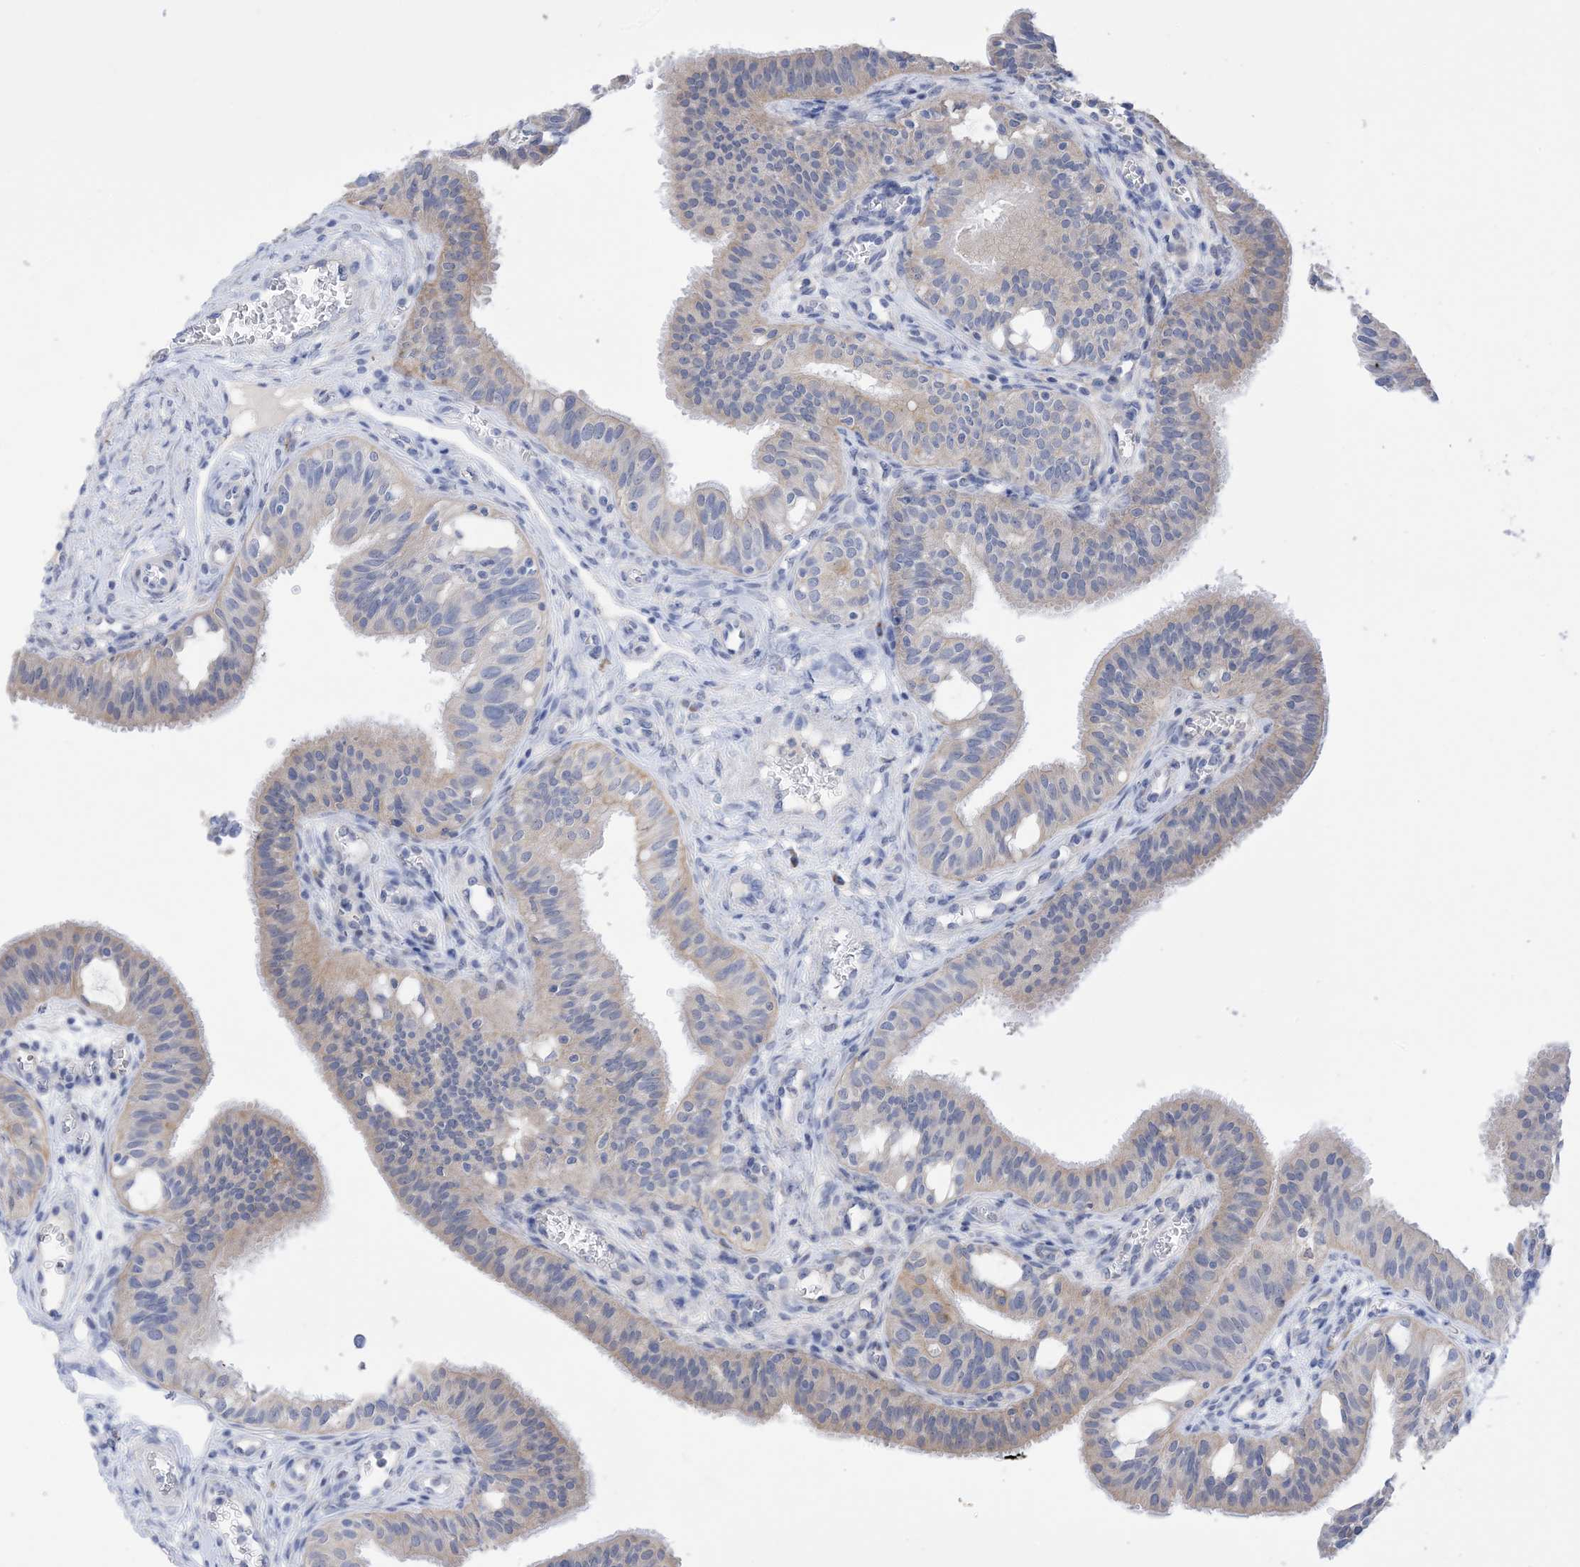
{"staining": {"intensity": "weak", "quantity": "25%-75%", "location": "cytoplasmic/membranous"}, "tissue": "fallopian tube", "cell_type": "Glandular cells", "image_type": "normal", "snomed": [{"axis": "morphology", "description": "Normal tissue, NOS"}, {"axis": "topography", "description": "Fallopian tube"}, {"axis": "topography", "description": "Ovary"}], "caption": "This is a photomicrograph of immunohistochemistry staining of unremarkable fallopian tube, which shows weak positivity in the cytoplasmic/membranous of glandular cells.", "gene": "PLK4", "patient": {"sex": "female", "age": 42}}